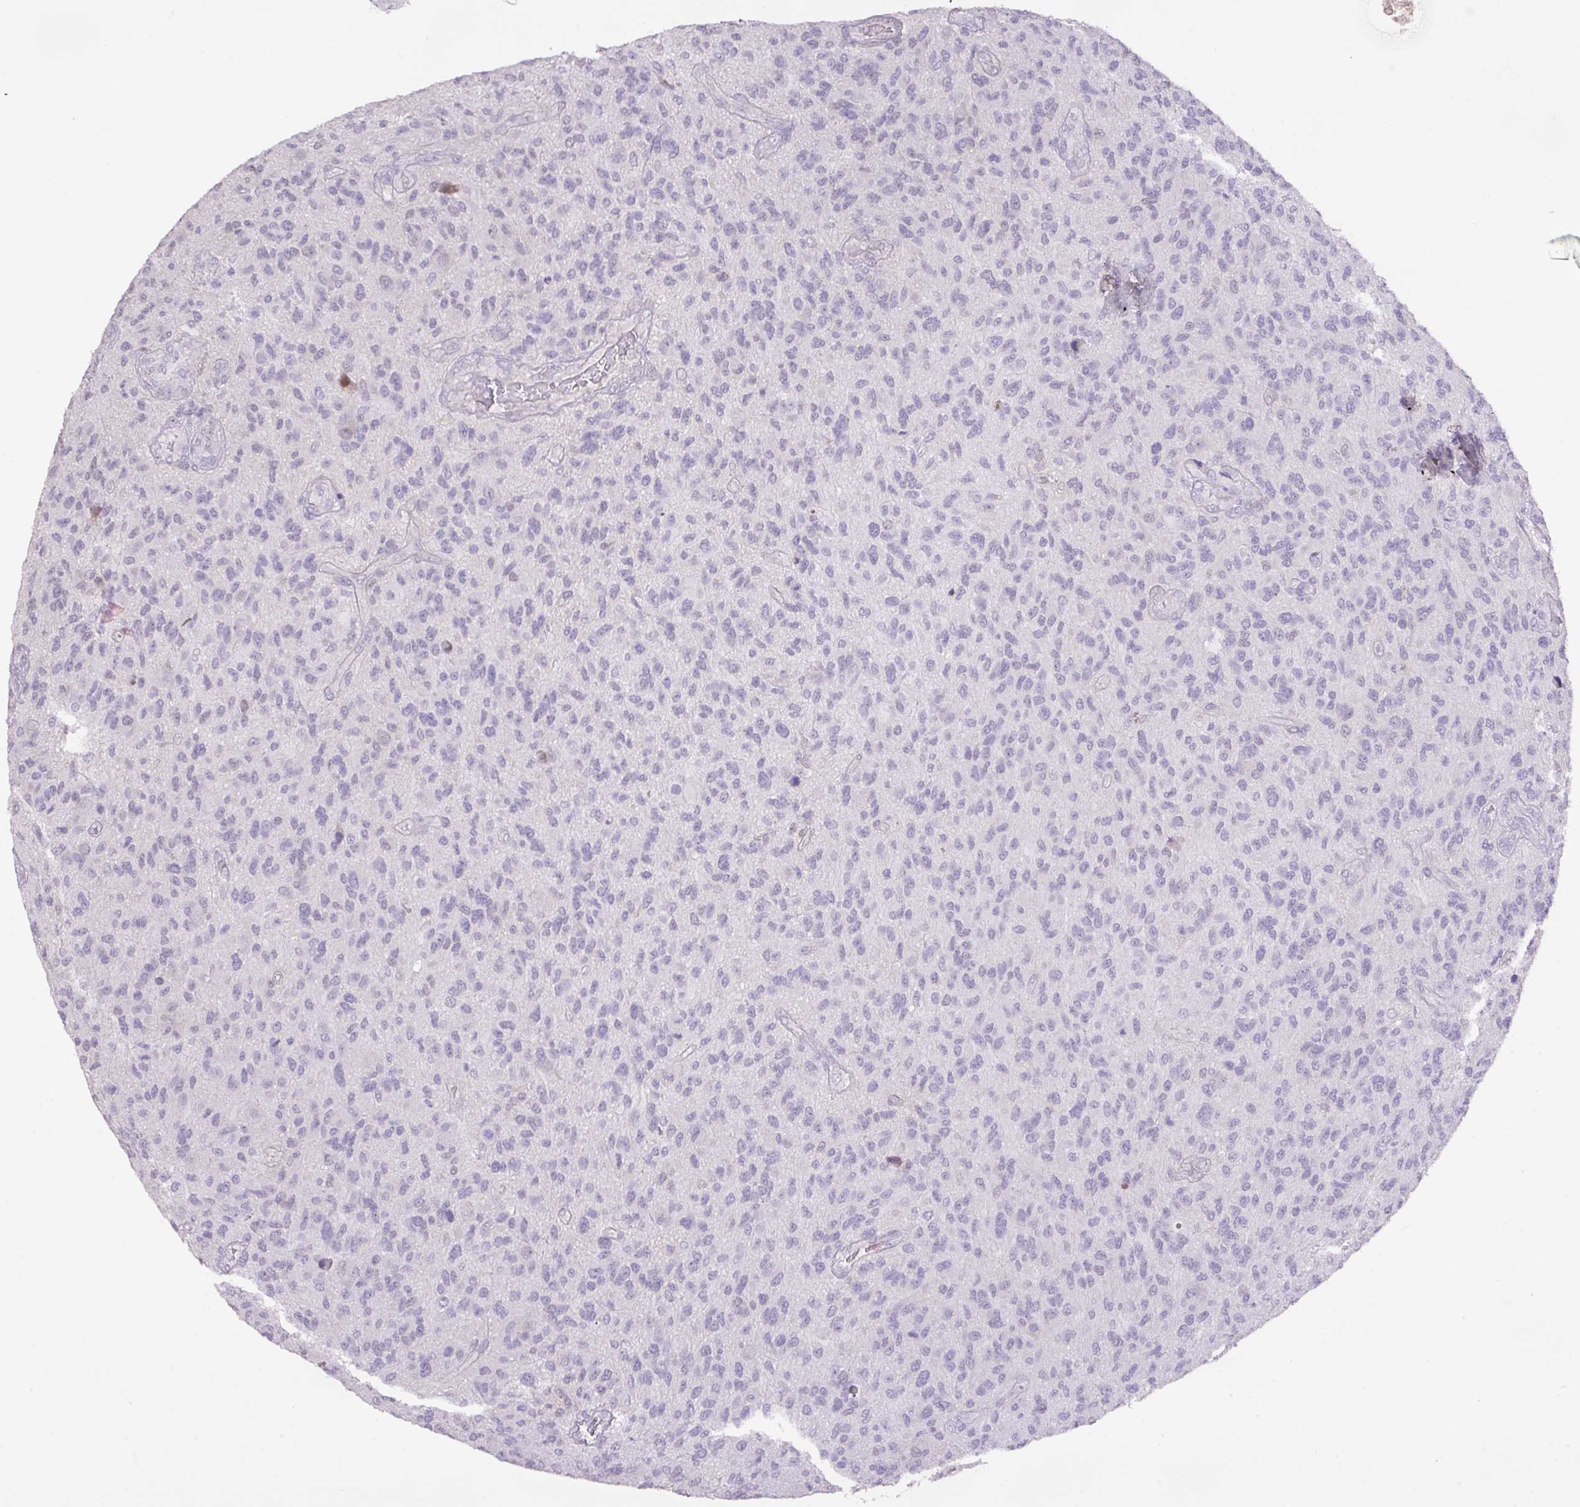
{"staining": {"intensity": "negative", "quantity": "none", "location": "none"}, "tissue": "glioma", "cell_type": "Tumor cells", "image_type": "cancer", "snomed": [{"axis": "morphology", "description": "Glioma, malignant, High grade"}, {"axis": "topography", "description": "Brain"}], "caption": "This image is of high-grade glioma (malignant) stained with IHC to label a protein in brown with the nuclei are counter-stained blue. There is no staining in tumor cells.", "gene": "ANKRD13B", "patient": {"sex": "male", "age": 47}}